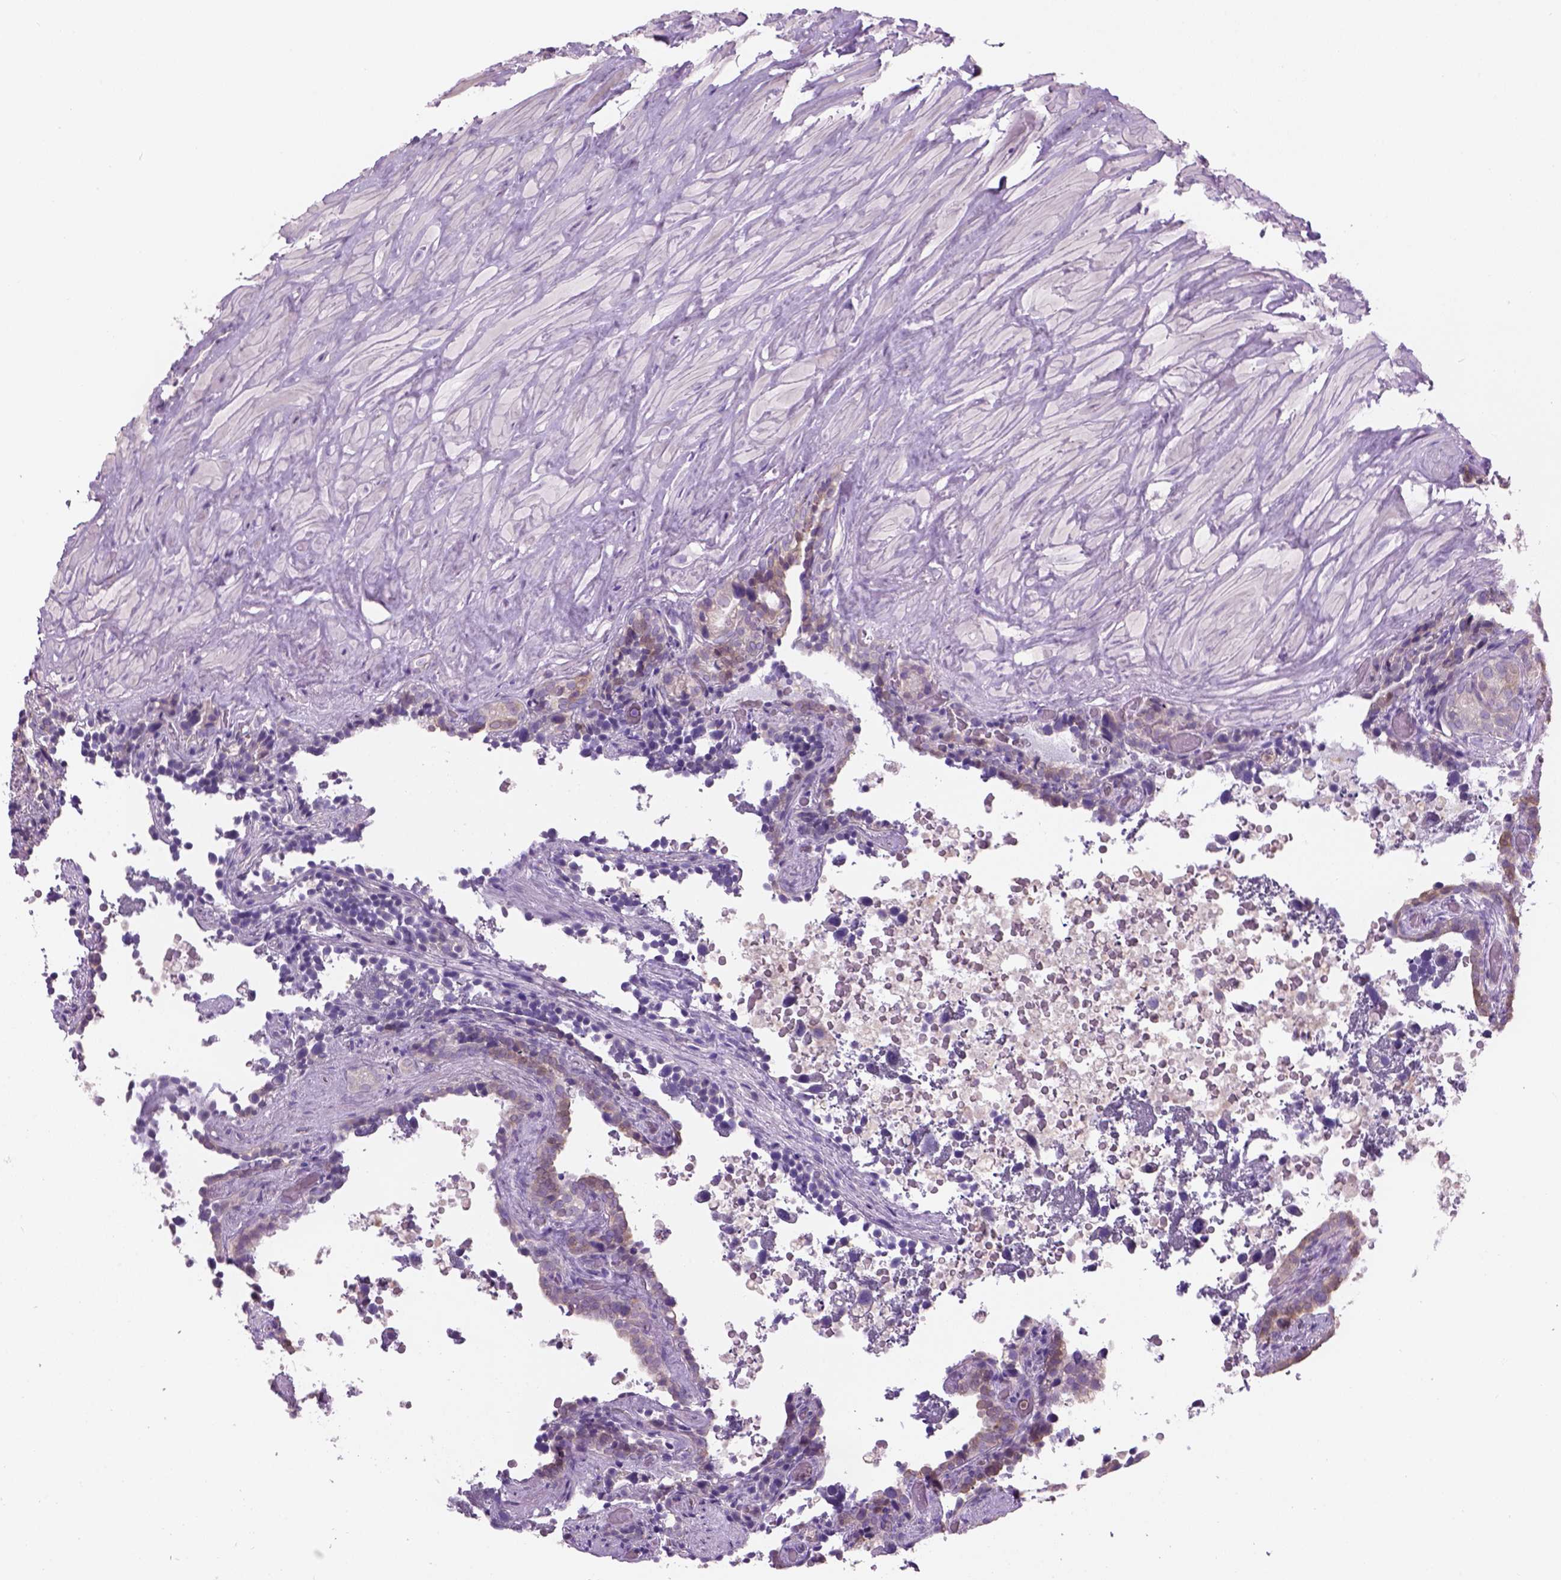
{"staining": {"intensity": "weak", "quantity": "<25%", "location": "cytoplasmic/membranous"}, "tissue": "seminal vesicle", "cell_type": "Glandular cells", "image_type": "normal", "snomed": [{"axis": "morphology", "description": "Normal tissue, NOS"}, {"axis": "topography", "description": "Seminal veicle"}], "caption": "The IHC histopathology image has no significant staining in glandular cells of seminal vesicle. The staining was performed using DAB (3,3'-diaminobenzidine) to visualize the protein expression in brown, while the nuclei were stained in blue with hematoxylin (Magnification: 20x).", "gene": "CD84", "patient": {"sex": "male", "age": 60}}